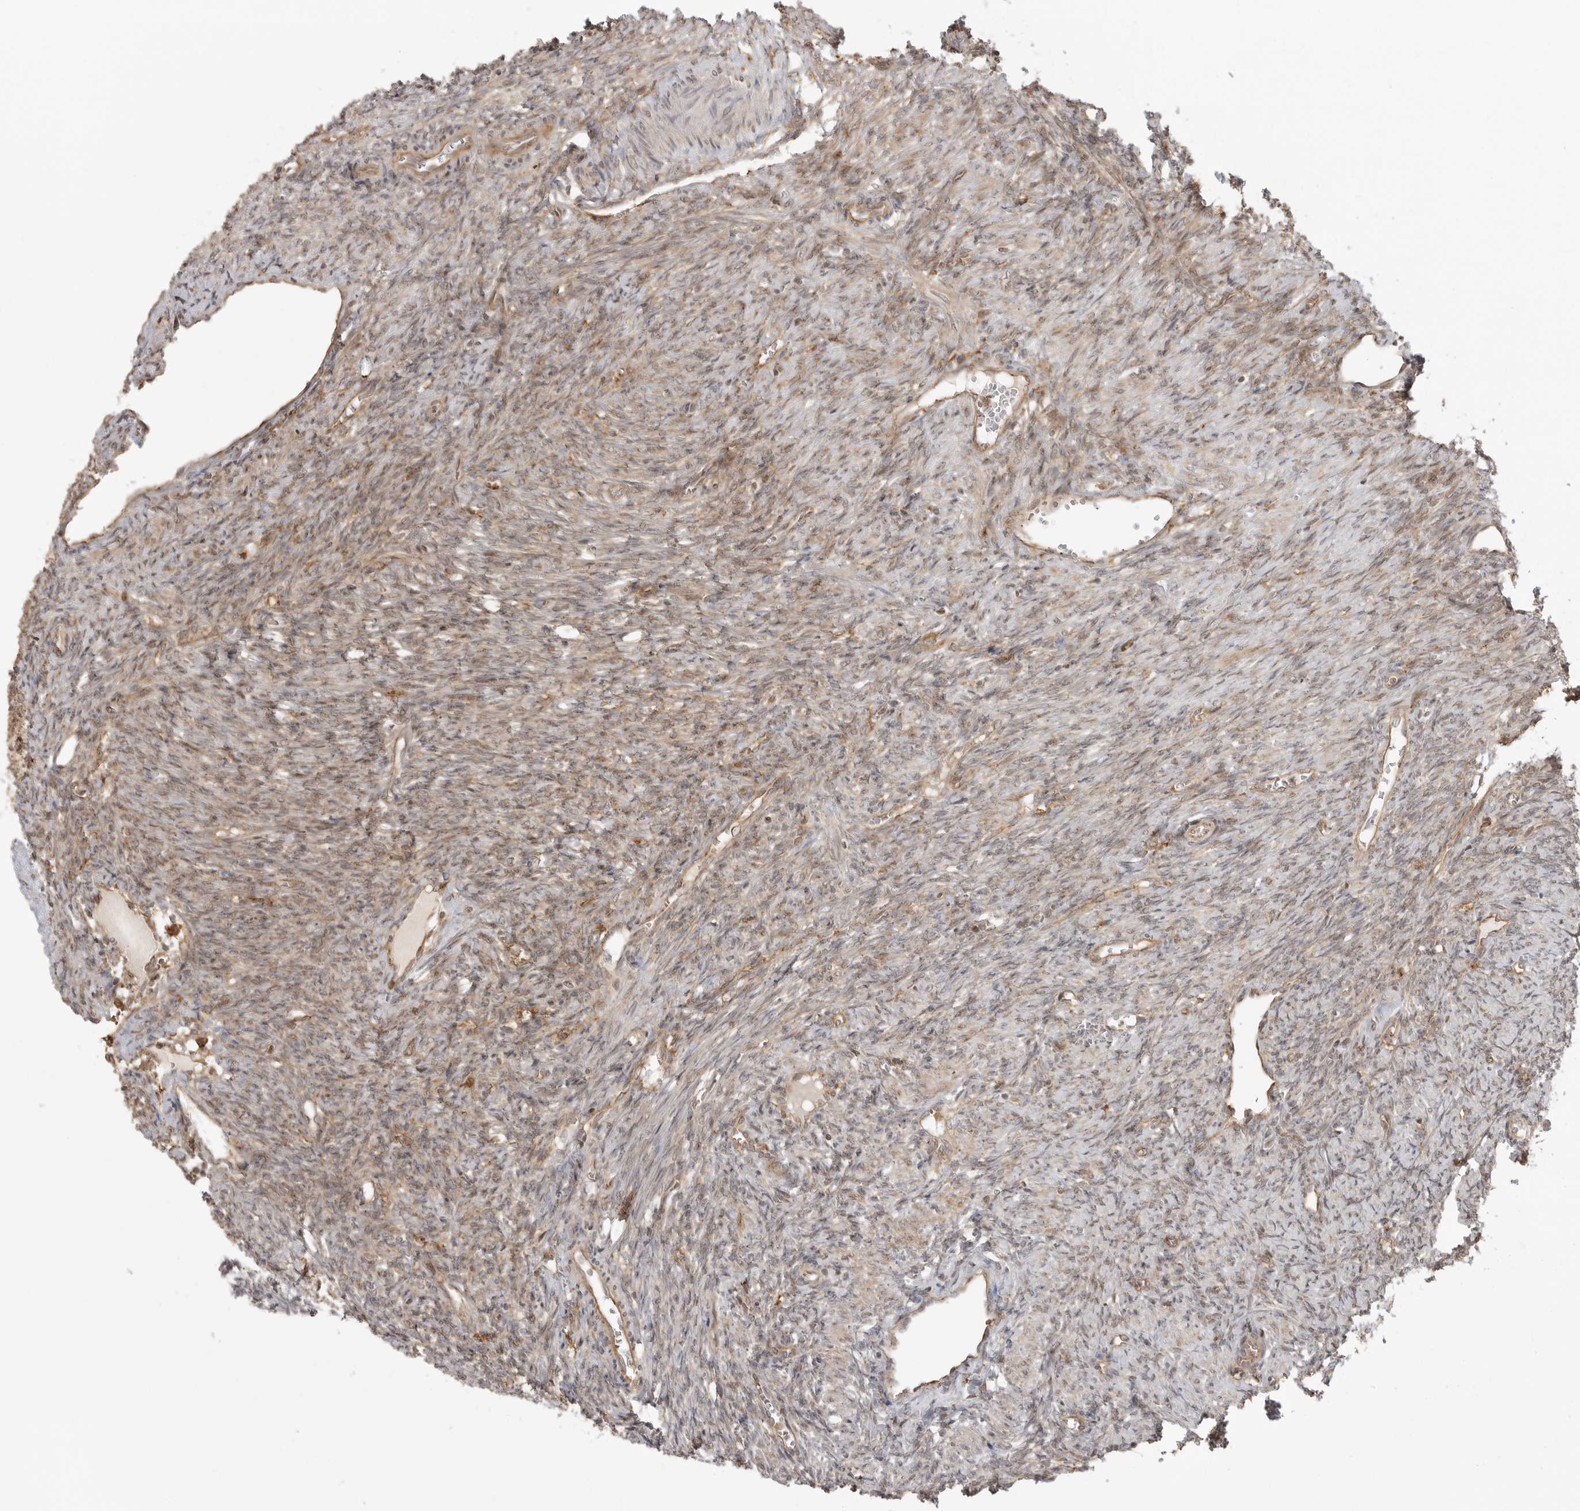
{"staining": {"intensity": "strong", "quantity": ">75%", "location": "cytoplasmic/membranous"}, "tissue": "ovary", "cell_type": "Follicle cells", "image_type": "normal", "snomed": [{"axis": "morphology", "description": "Normal tissue, NOS"}, {"axis": "topography", "description": "Ovary"}], "caption": "Immunohistochemistry (IHC) of normal ovary reveals high levels of strong cytoplasmic/membranous expression in approximately >75% of follicle cells.", "gene": "FAT3", "patient": {"sex": "female", "age": 41}}